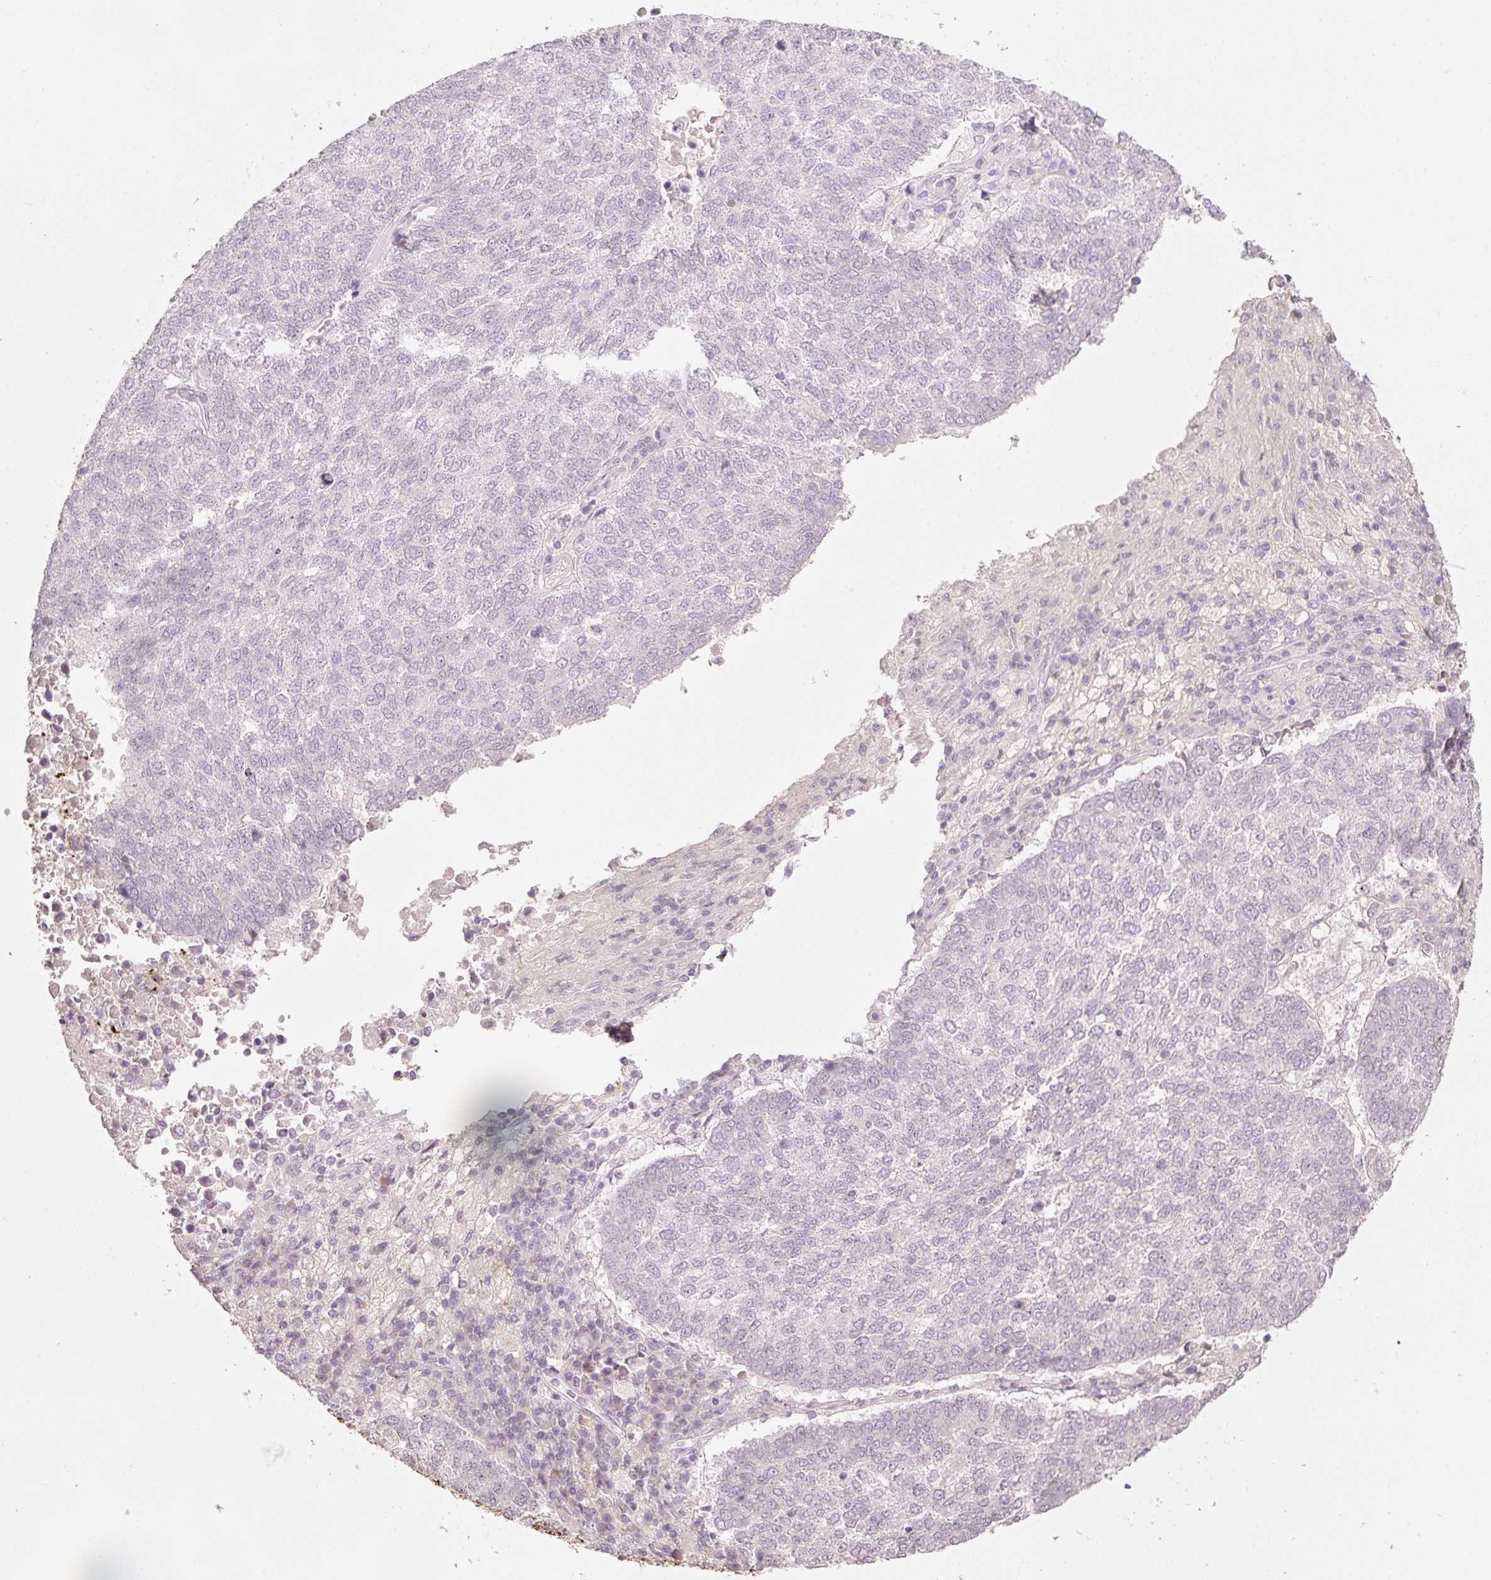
{"staining": {"intensity": "negative", "quantity": "none", "location": "none"}, "tissue": "lung cancer", "cell_type": "Tumor cells", "image_type": "cancer", "snomed": [{"axis": "morphology", "description": "Squamous cell carcinoma, NOS"}, {"axis": "topography", "description": "Lung"}], "caption": "Tumor cells are negative for brown protein staining in squamous cell carcinoma (lung). (DAB (3,3'-diaminobenzidine) immunohistochemistry visualized using brightfield microscopy, high magnification).", "gene": "STEAP1", "patient": {"sex": "male", "age": 73}}